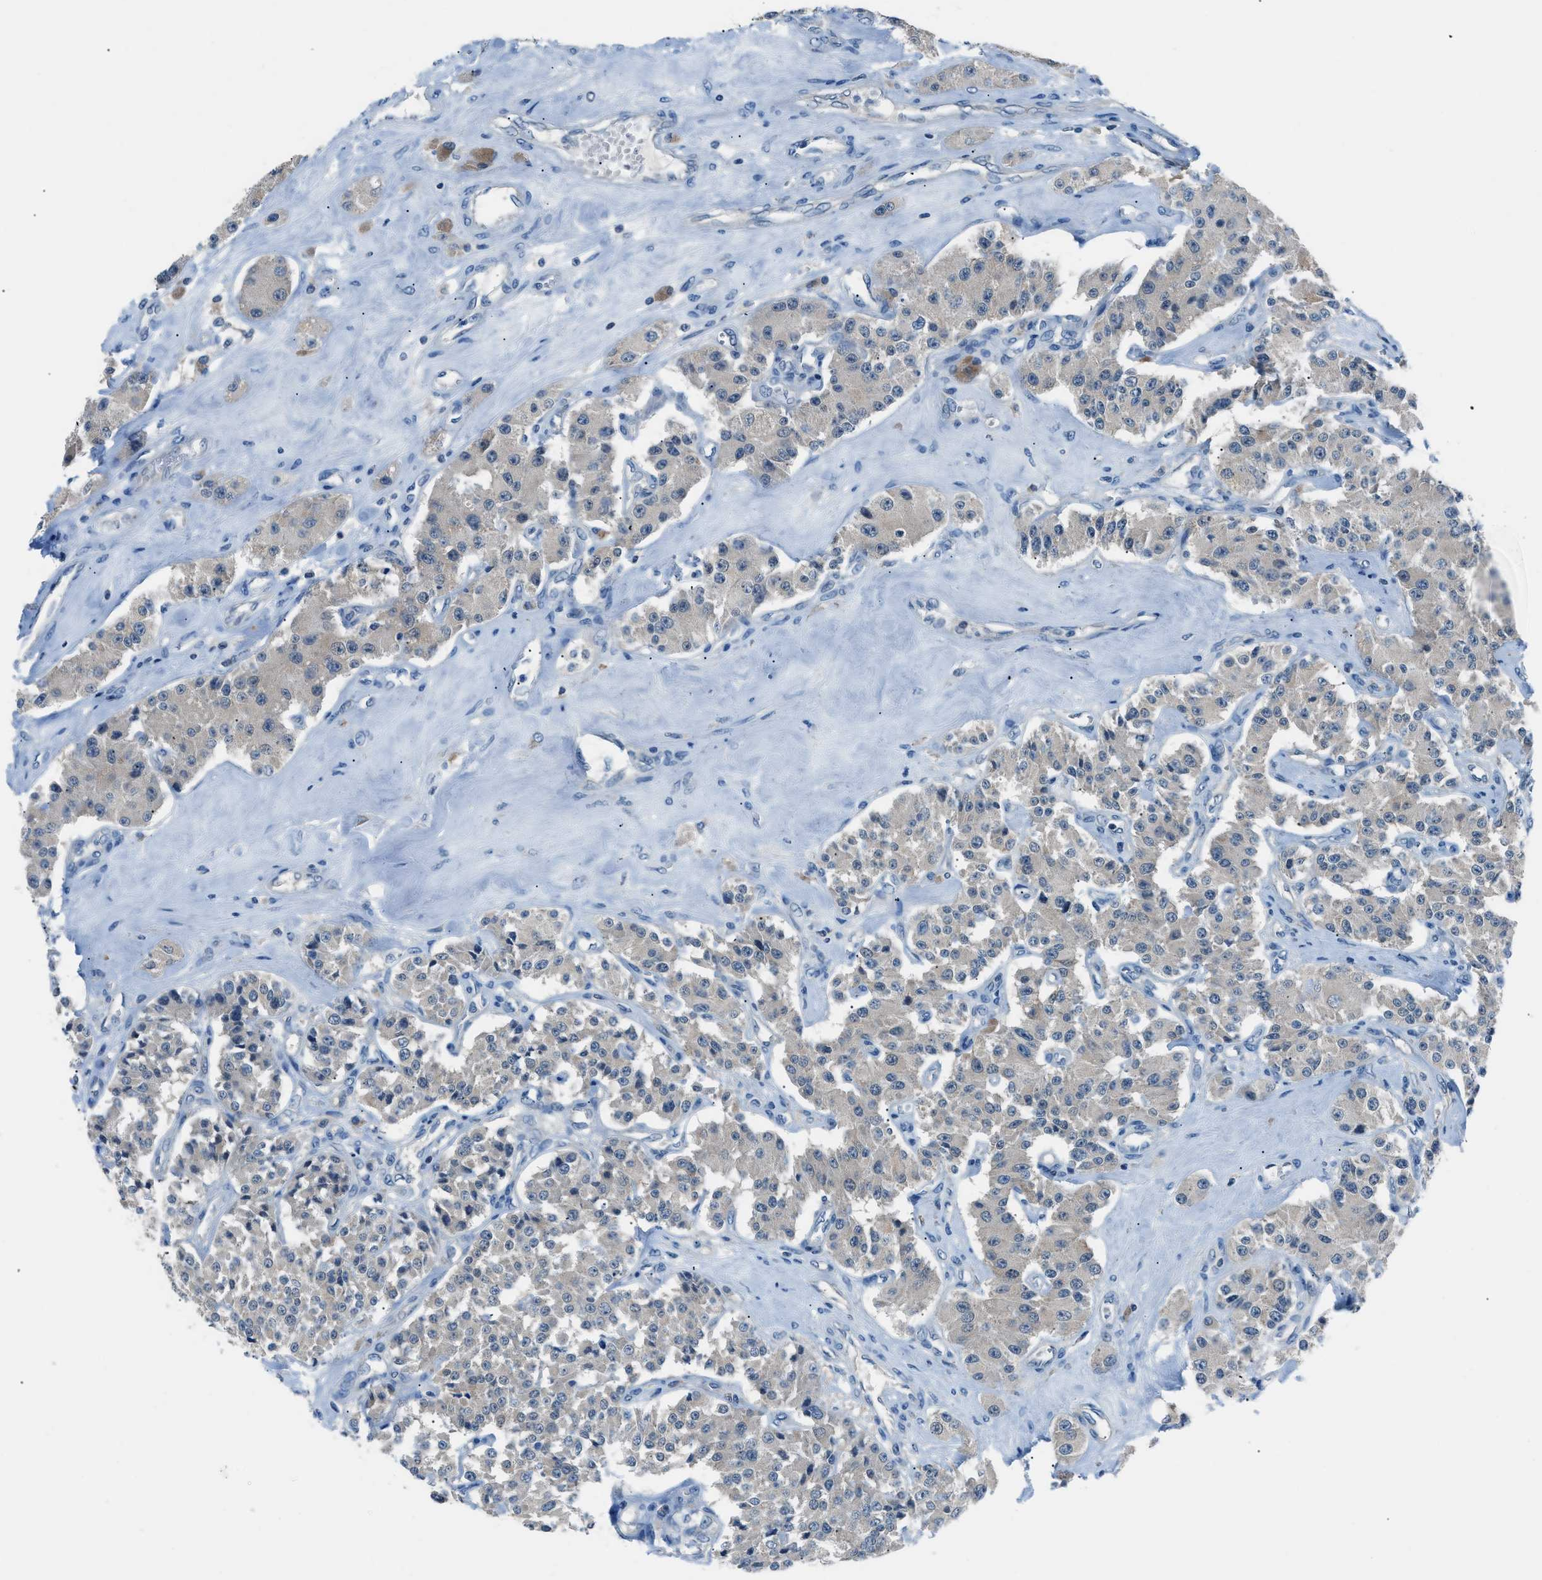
{"staining": {"intensity": "negative", "quantity": "none", "location": "none"}, "tissue": "carcinoid", "cell_type": "Tumor cells", "image_type": "cancer", "snomed": [{"axis": "morphology", "description": "Carcinoid, malignant, NOS"}, {"axis": "topography", "description": "Pancreas"}], "caption": "Immunohistochemistry (IHC) of human malignant carcinoid shows no positivity in tumor cells.", "gene": "ACP1", "patient": {"sex": "male", "age": 41}}